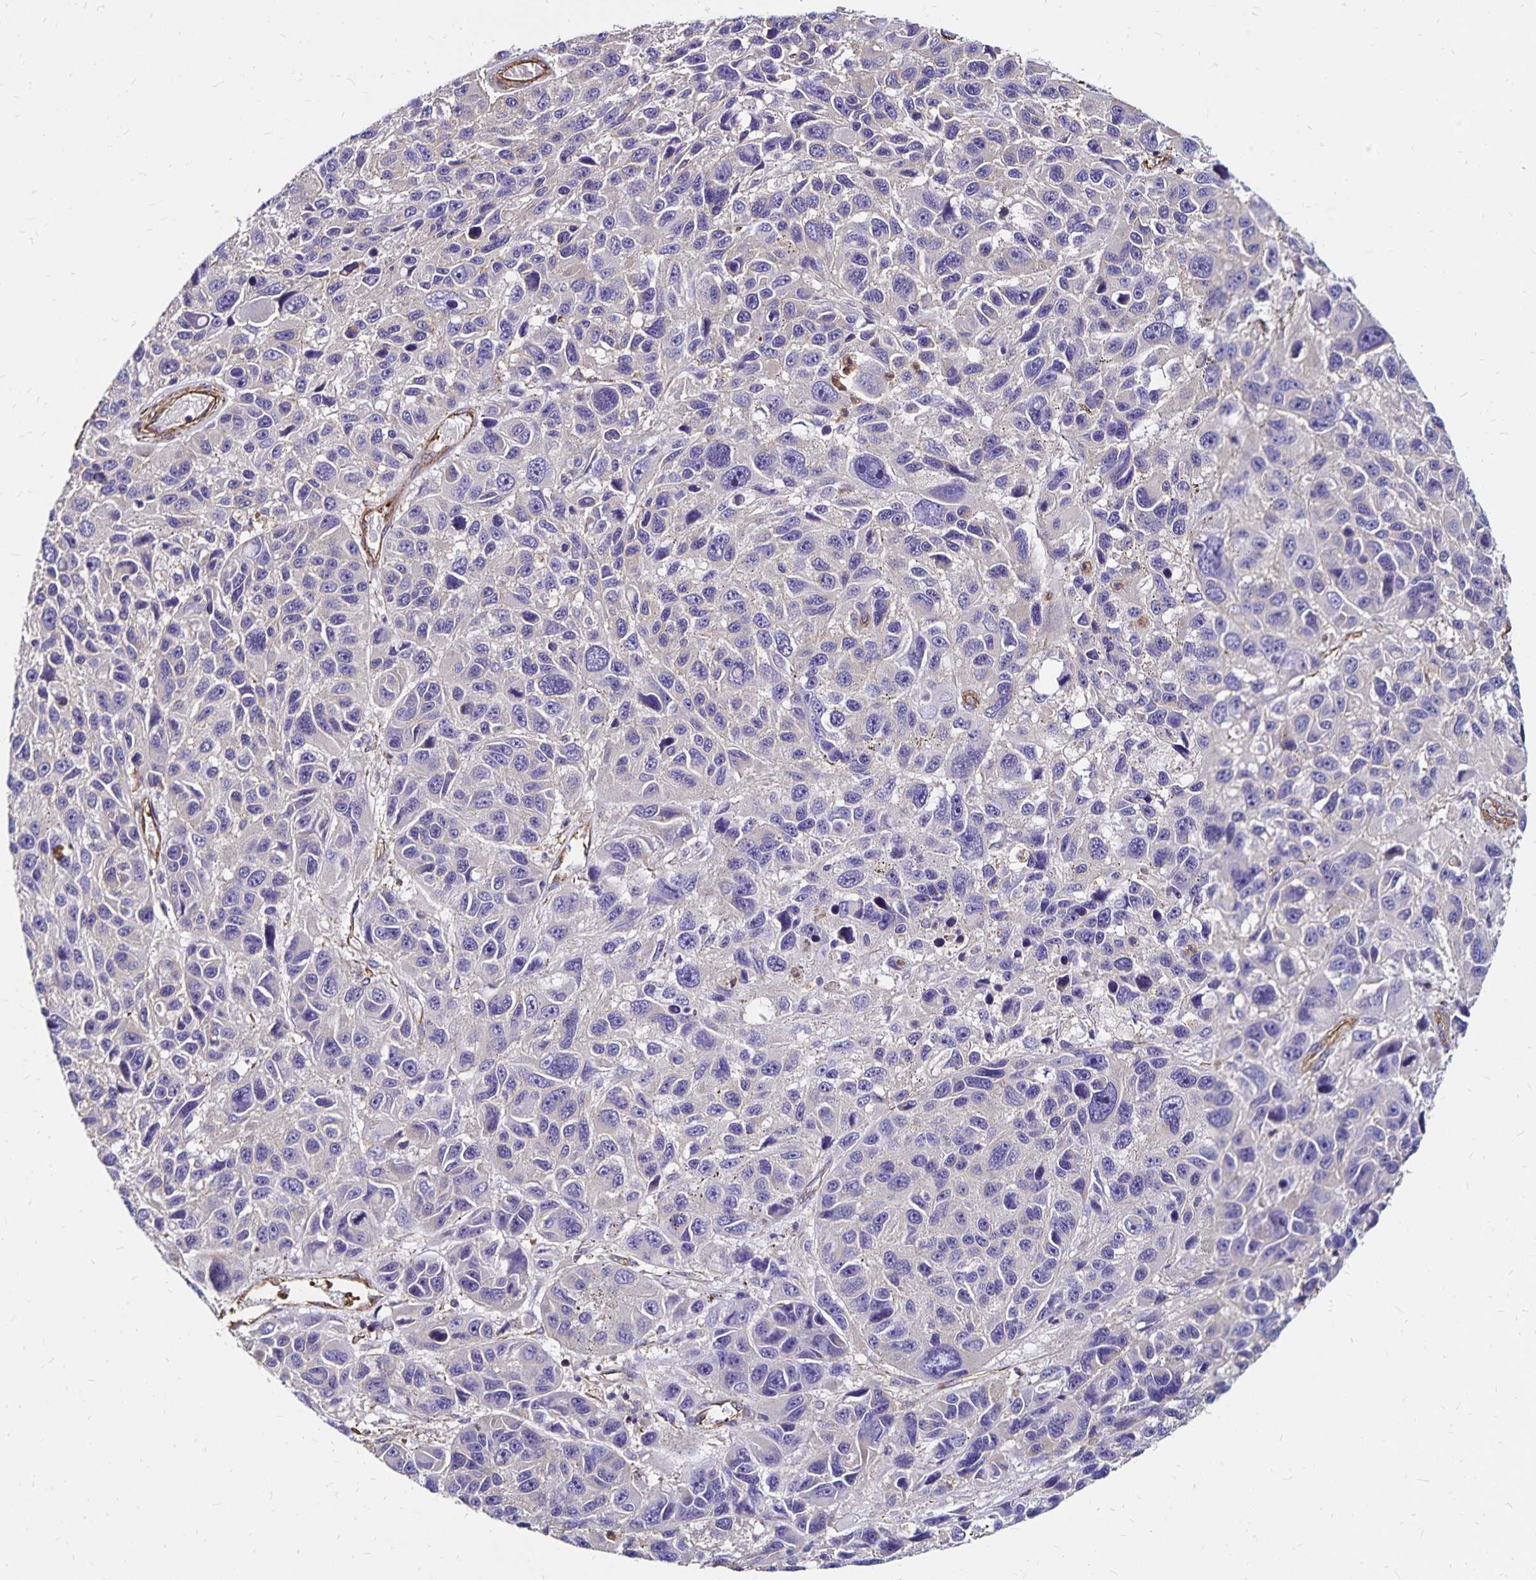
{"staining": {"intensity": "negative", "quantity": "none", "location": "none"}, "tissue": "melanoma", "cell_type": "Tumor cells", "image_type": "cancer", "snomed": [{"axis": "morphology", "description": "Malignant melanoma, NOS"}, {"axis": "topography", "description": "Skin"}], "caption": "This micrograph is of melanoma stained with immunohistochemistry to label a protein in brown with the nuclei are counter-stained blue. There is no expression in tumor cells.", "gene": "RPRML", "patient": {"sex": "male", "age": 53}}